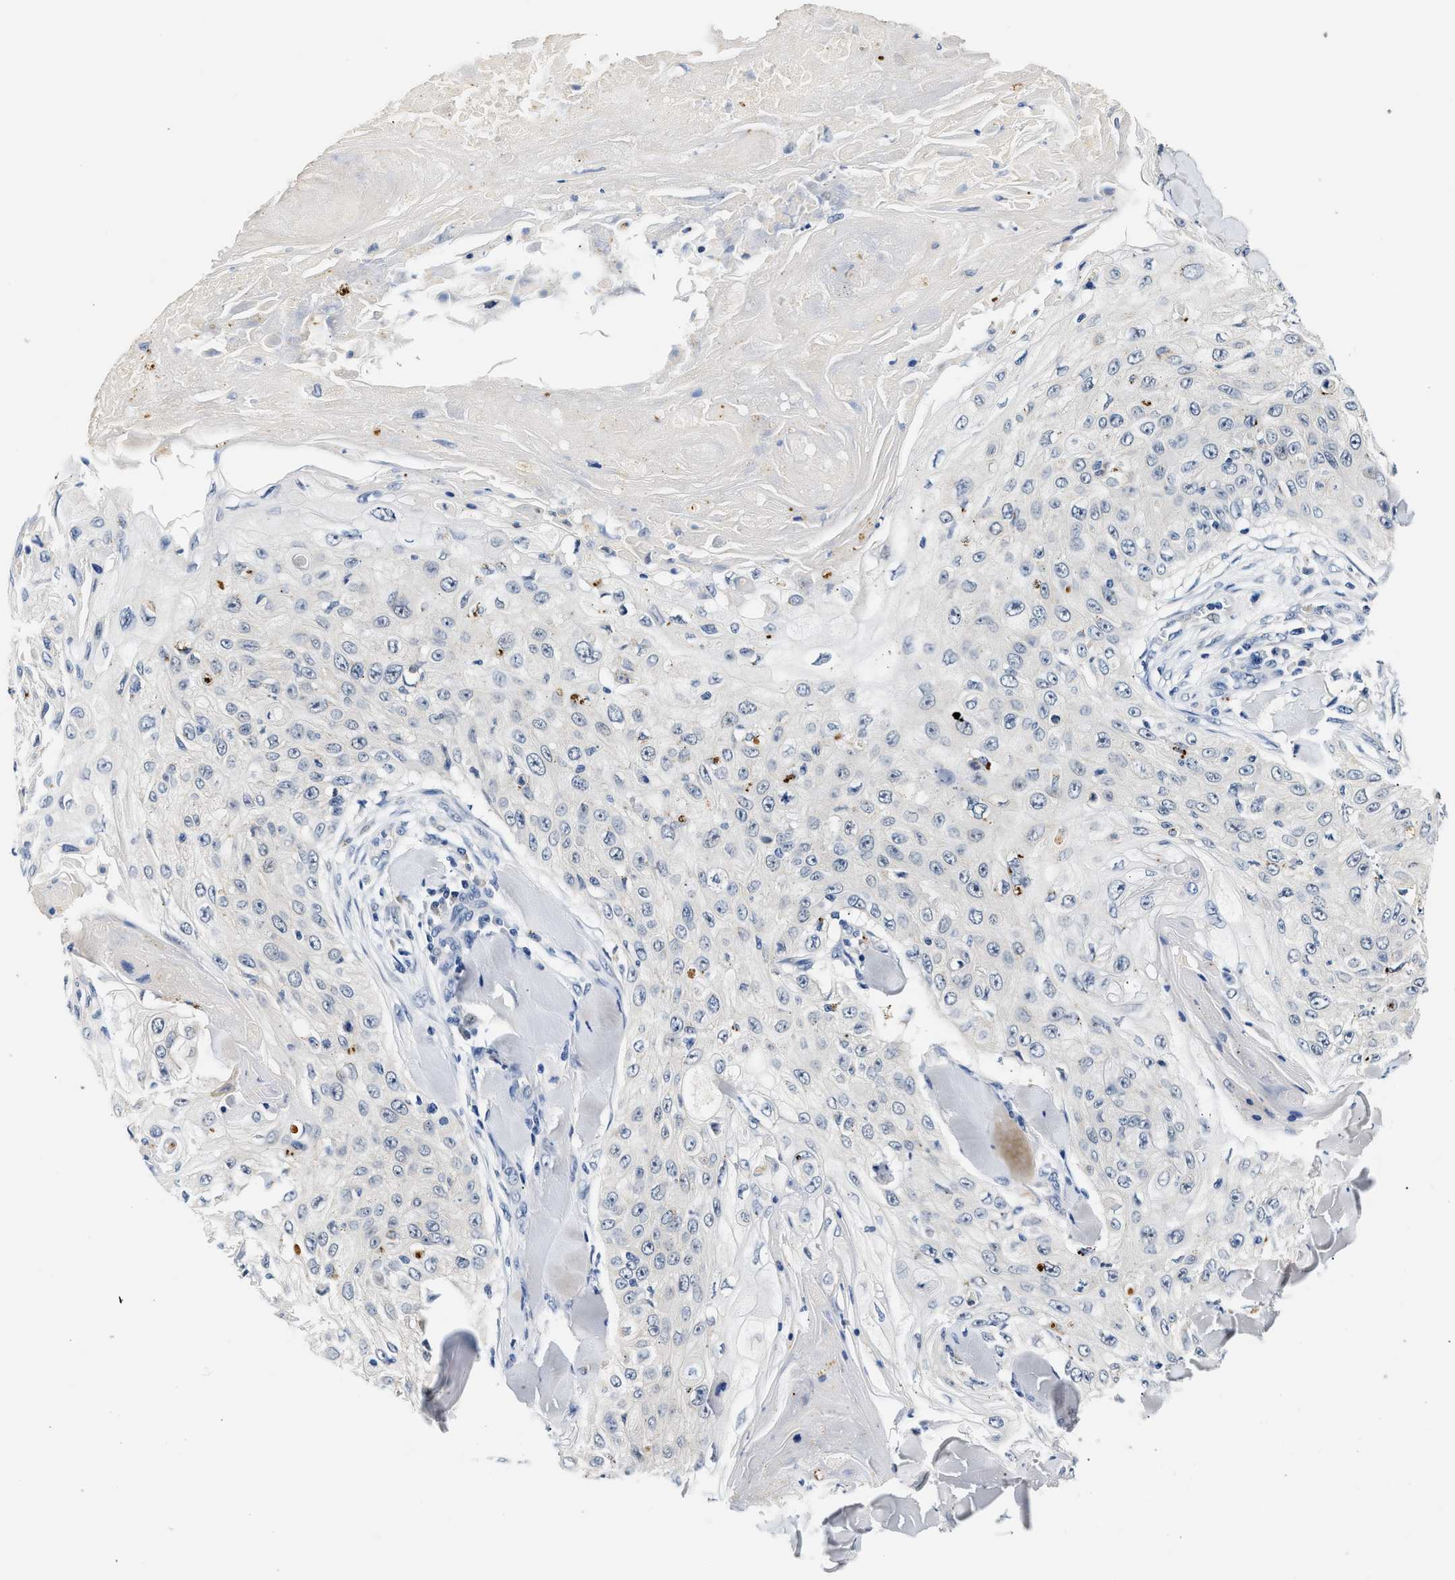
{"staining": {"intensity": "negative", "quantity": "none", "location": "none"}, "tissue": "skin cancer", "cell_type": "Tumor cells", "image_type": "cancer", "snomed": [{"axis": "morphology", "description": "Squamous cell carcinoma, NOS"}, {"axis": "topography", "description": "Skin"}], "caption": "There is no significant expression in tumor cells of skin cancer. (Stains: DAB immunohistochemistry with hematoxylin counter stain, Microscopy: brightfield microscopy at high magnification).", "gene": "MED22", "patient": {"sex": "male", "age": 86}}